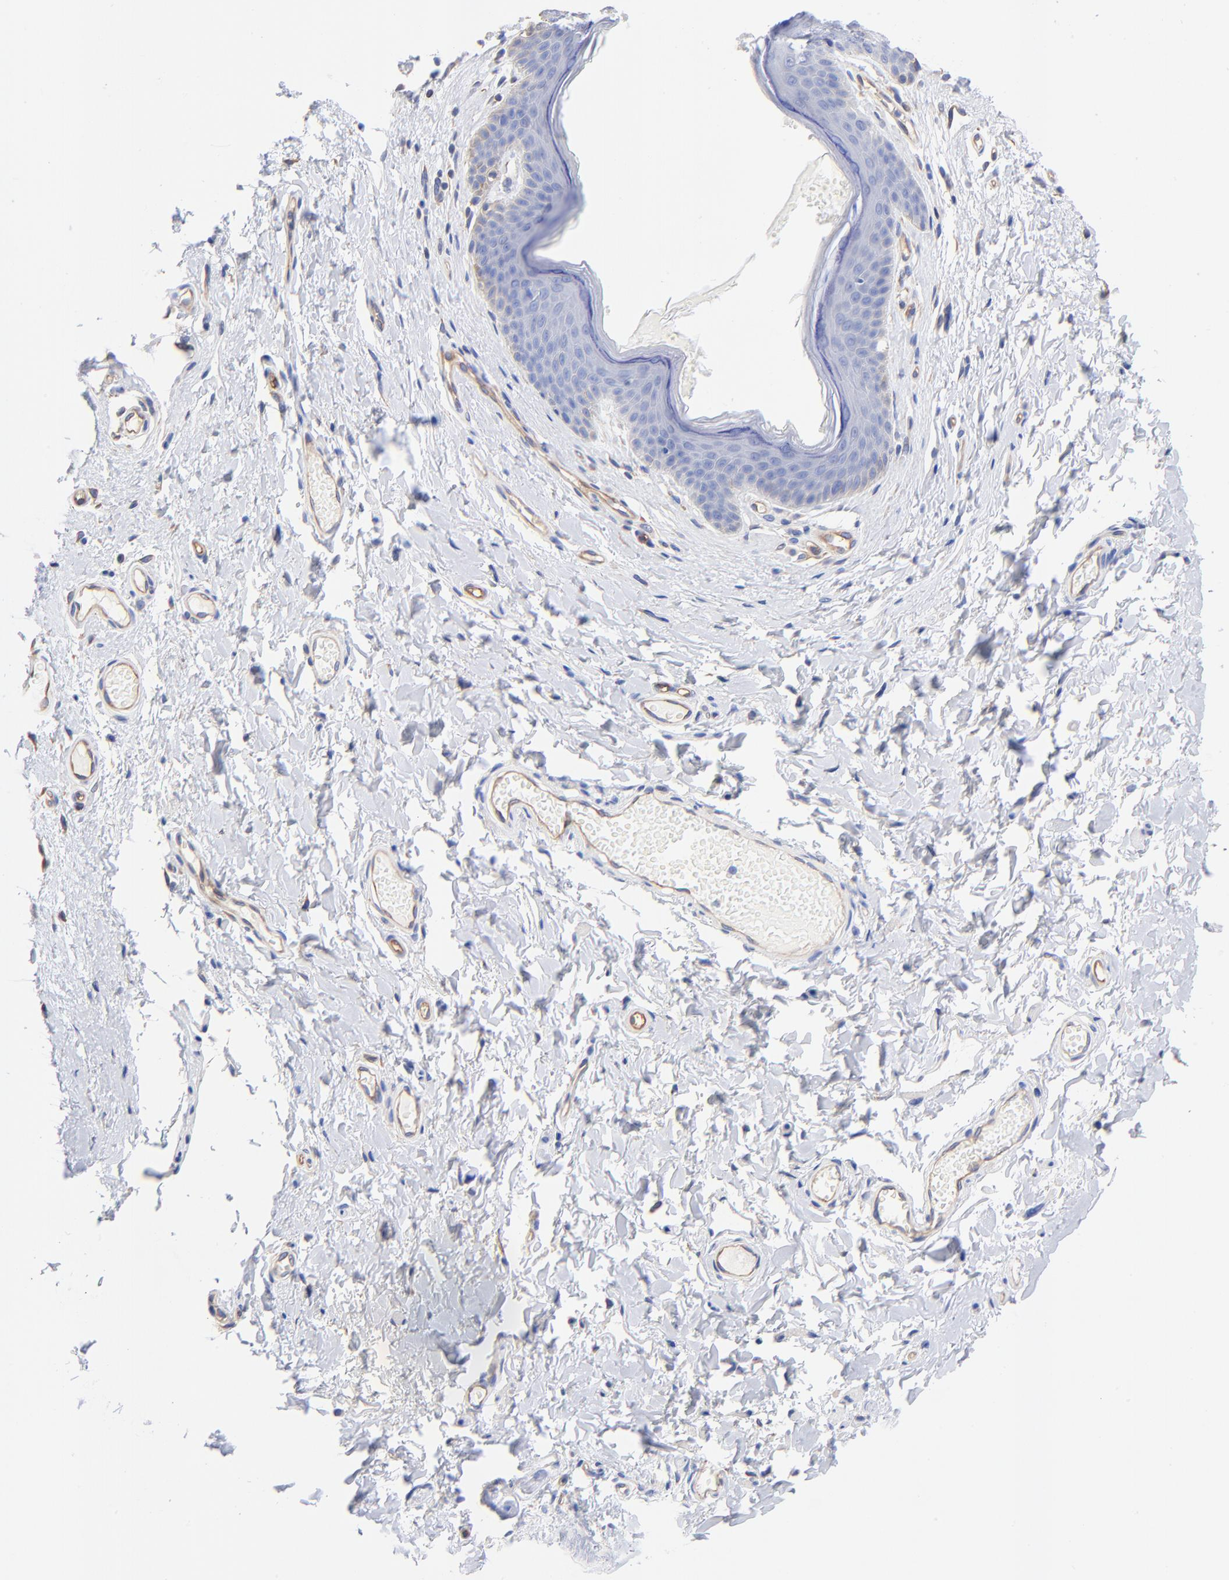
{"staining": {"intensity": "negative", "quantity": "none", "location": "none"}, "tissue": "skin", "cell_type": "Epidermal cells", "image_type": "normal", "snomed": [{"axis": "morphology", "description": "Normal tissue, NOS"}, {"axis": "morphology", "description": "Inflammation, NOS"}, {"axis": "topography", "description": "Vulva"}], "caption": "Immunohistochemistry (IHC) photomicrograph of benign skin: skin stained with DAB demonstrates no significant protein positivity in epidermal cells.", "gene": "SLC44A2", "patient": {"sex": "female", "age": 84}}